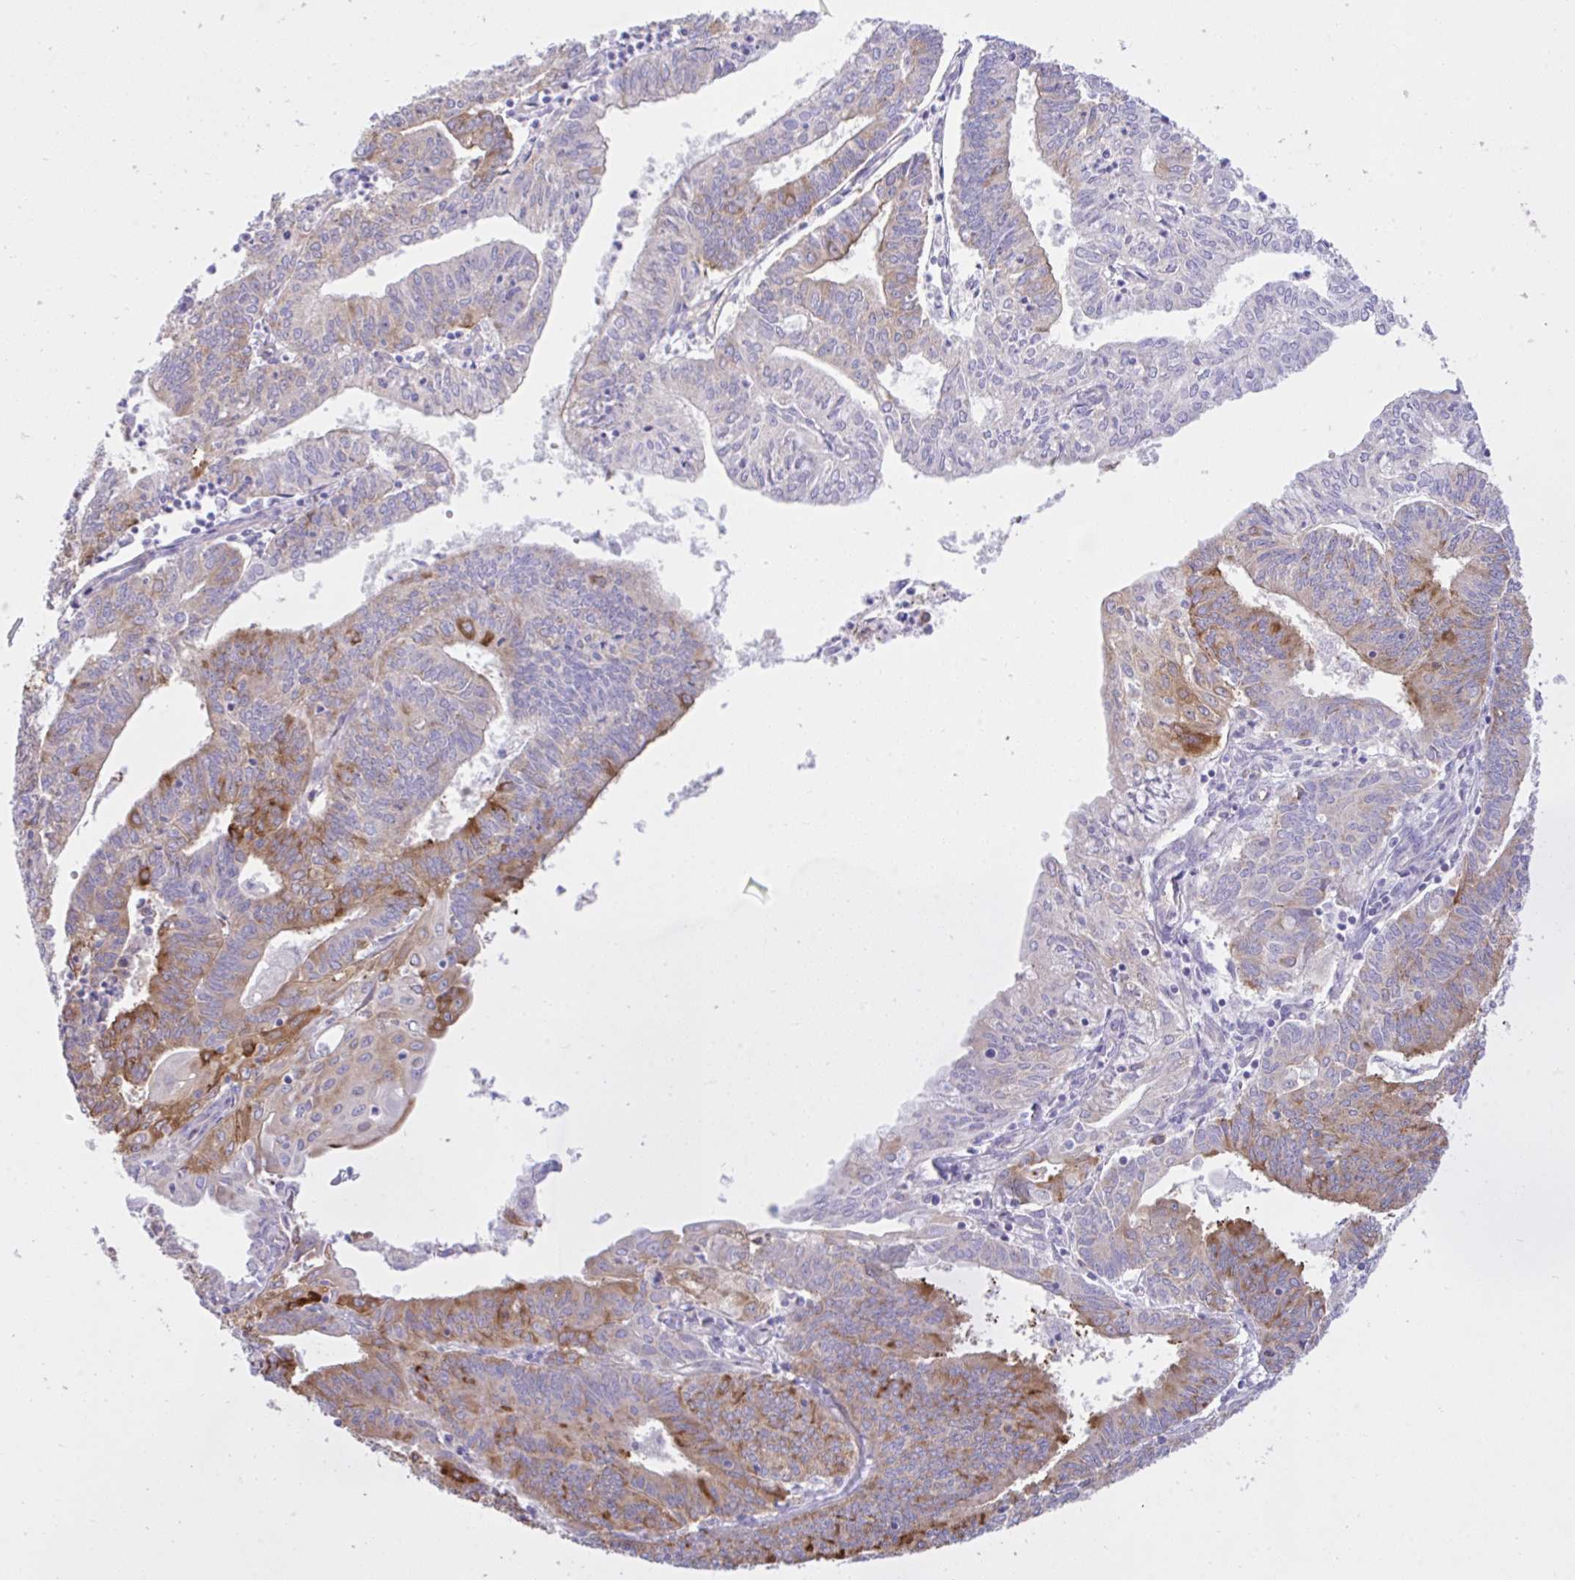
{"staining": {"intensity": "moderate", "quantity": "25%-75%", "location": "cytoplasmic/membranous"}, "tissue": "endometrial cancer", "cell_type": "Tumor cells", "image_type": "cancer", "snomed": [{"axis": "morphology", "description": "Adenocarcinoma, NOS"}, {"axis": "topography", "description": "Endometrium"}], "caption": "Endometrial adenocarcinoma was stained to show a protein in brown. There is medium levels of moderate cytoplasmic/membranous staining in about 25%-75% of tumor cells.", "gene": "EEF1A2", "patient": {"sex": "female", "age": 61}}